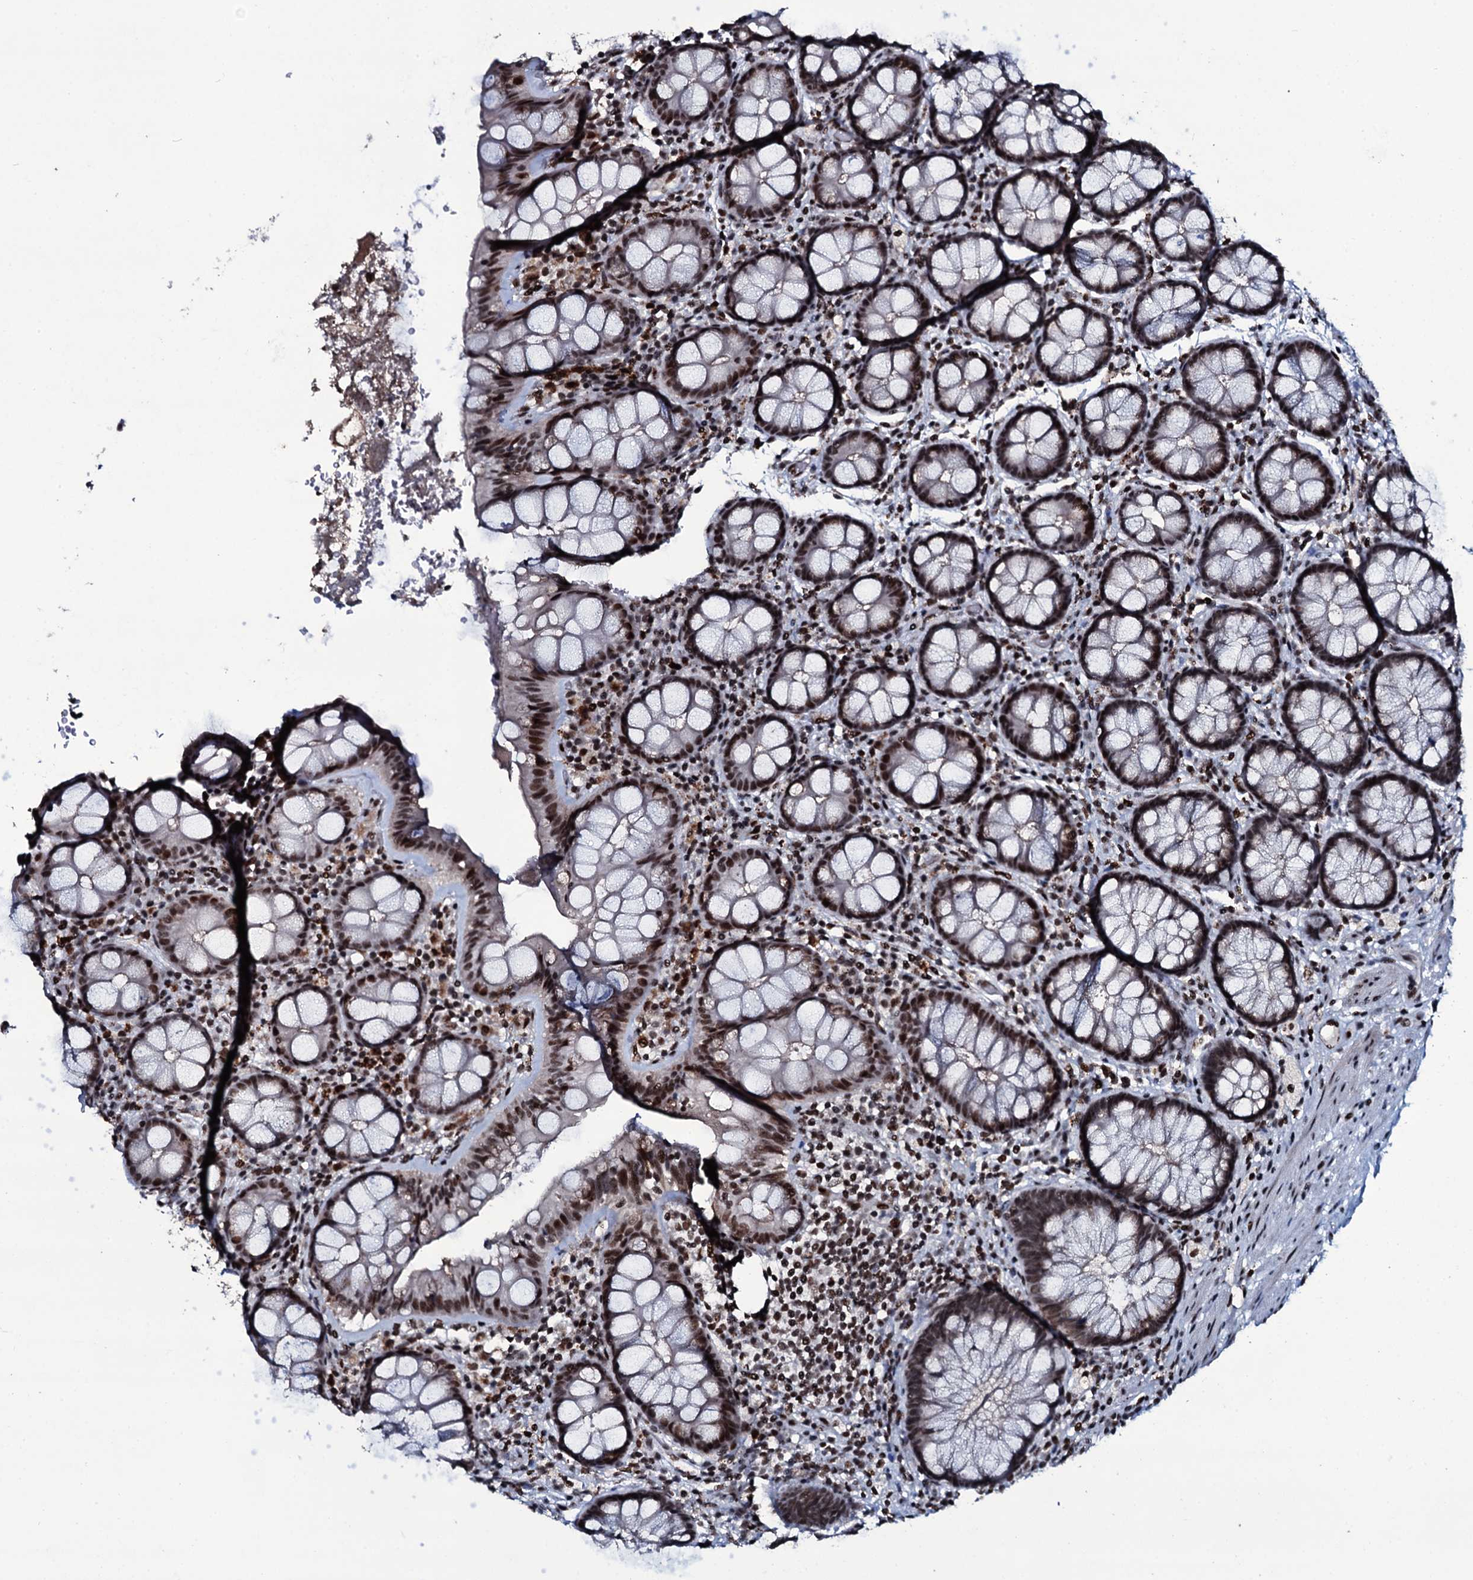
{"staining": {"intensity": "moderate", "quantity": ">75%", "location": "nuclear"}, "tissue": "rectum", "cell_type": "Glandular cells", "image_type": "normal", "snomed": [{"axis": "morphology", "description": "Normal tissue, NOS"}, {"axis": "topography", "description": "Rectum"}], "caption": "The image shows staining of benign rectum, revealing moderate nuclear protein positivity (brown color) within glandular cells. (DAB IHC with brightfield microscopy, high magnification).", "gene": "ZMIZ2", "patient": {"sex": "male", "age": 83}}